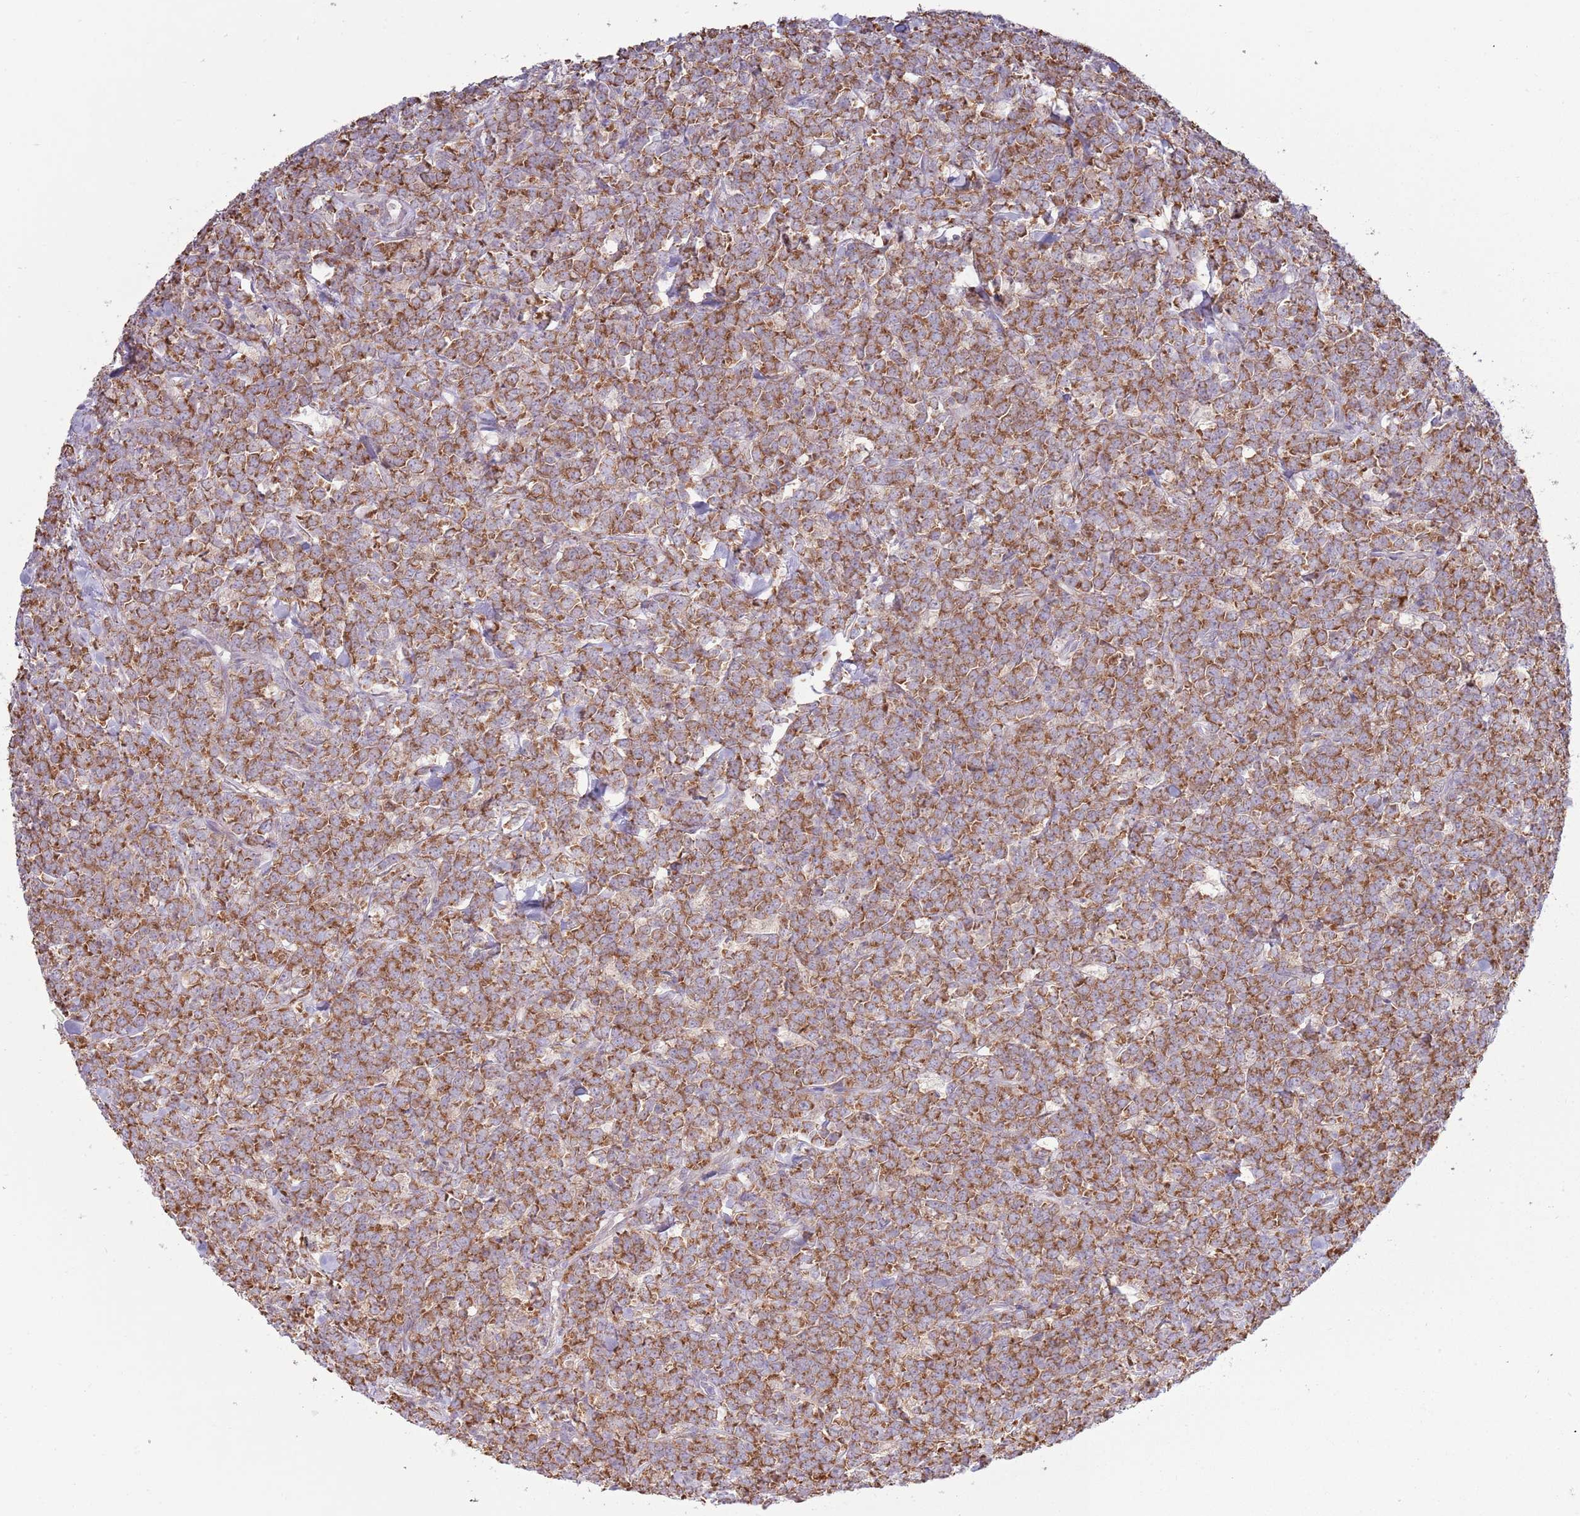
{"staining": {"intensity": "strong", "quantity": ">75%", "location": "cytoplasmic/membranous"}, "tissue": "lymphoma", "cell_type": "Tumor cells", "image_type": "cancer", "snomed": [{"axis": "morphology", "description": "Malignant lymphoma, non-Hodgkin's type, High grade"}, {"axis": "topography", "description": "Small intestine"}], "caption": "Immunohistochemical staining of high-grade malignant lymphoma, non-Hodgkin's type exhibits high levels of strong cytoplasmic/membranous expression in approximately >75% of tumor cells. The staining was performed using DAB (3,3'-diaminobenzidine) to visualize the protein expression in brown, while the nuclei were stained in blue with hematoxylin (Magnification: 20x).", "gene": "RPL17-C18orf32", "patient": {"sex": "male", "age": 8}}